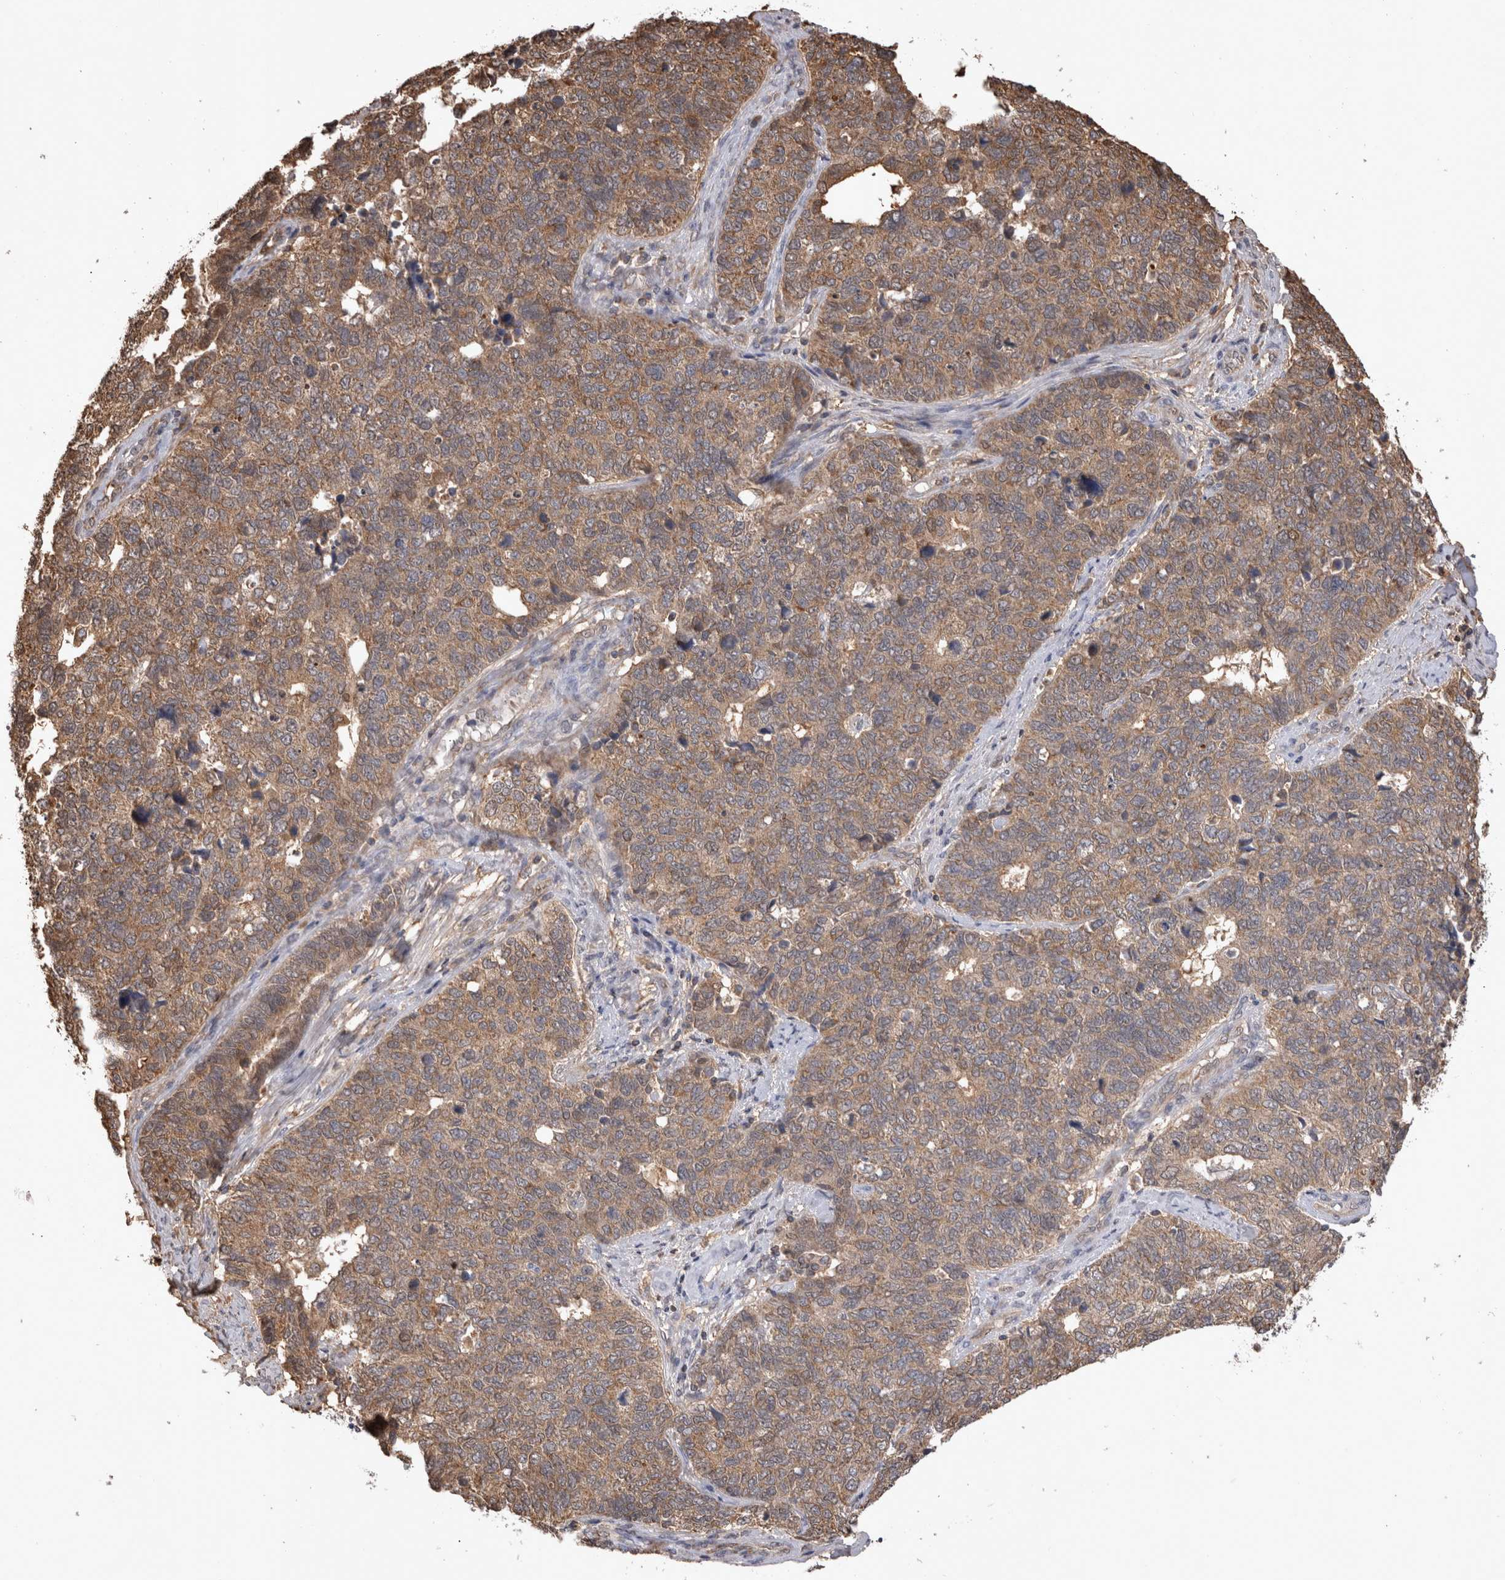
{"staining": {"intensity": "moderate", "quantity": ">75%", "location": "cytoplasmic/membranous"}, "tissue": "cervical cancer", "cell_type": "Tumor cells", "image_type": "cancer", "snomed": [{"axis": "morphology", "description": "Squamous cell carcinoma, NOS"}, {"axis": "topography", "description": "Cervix"}], "caption": "Immunohistochemical staining of cervical cancer shows medium levels of moderate cytoplasmic/membranous protein staining in approximately >75% of tumor cells.", "gene": "PREP", "patient": {"sex": "female", "age": 63}}